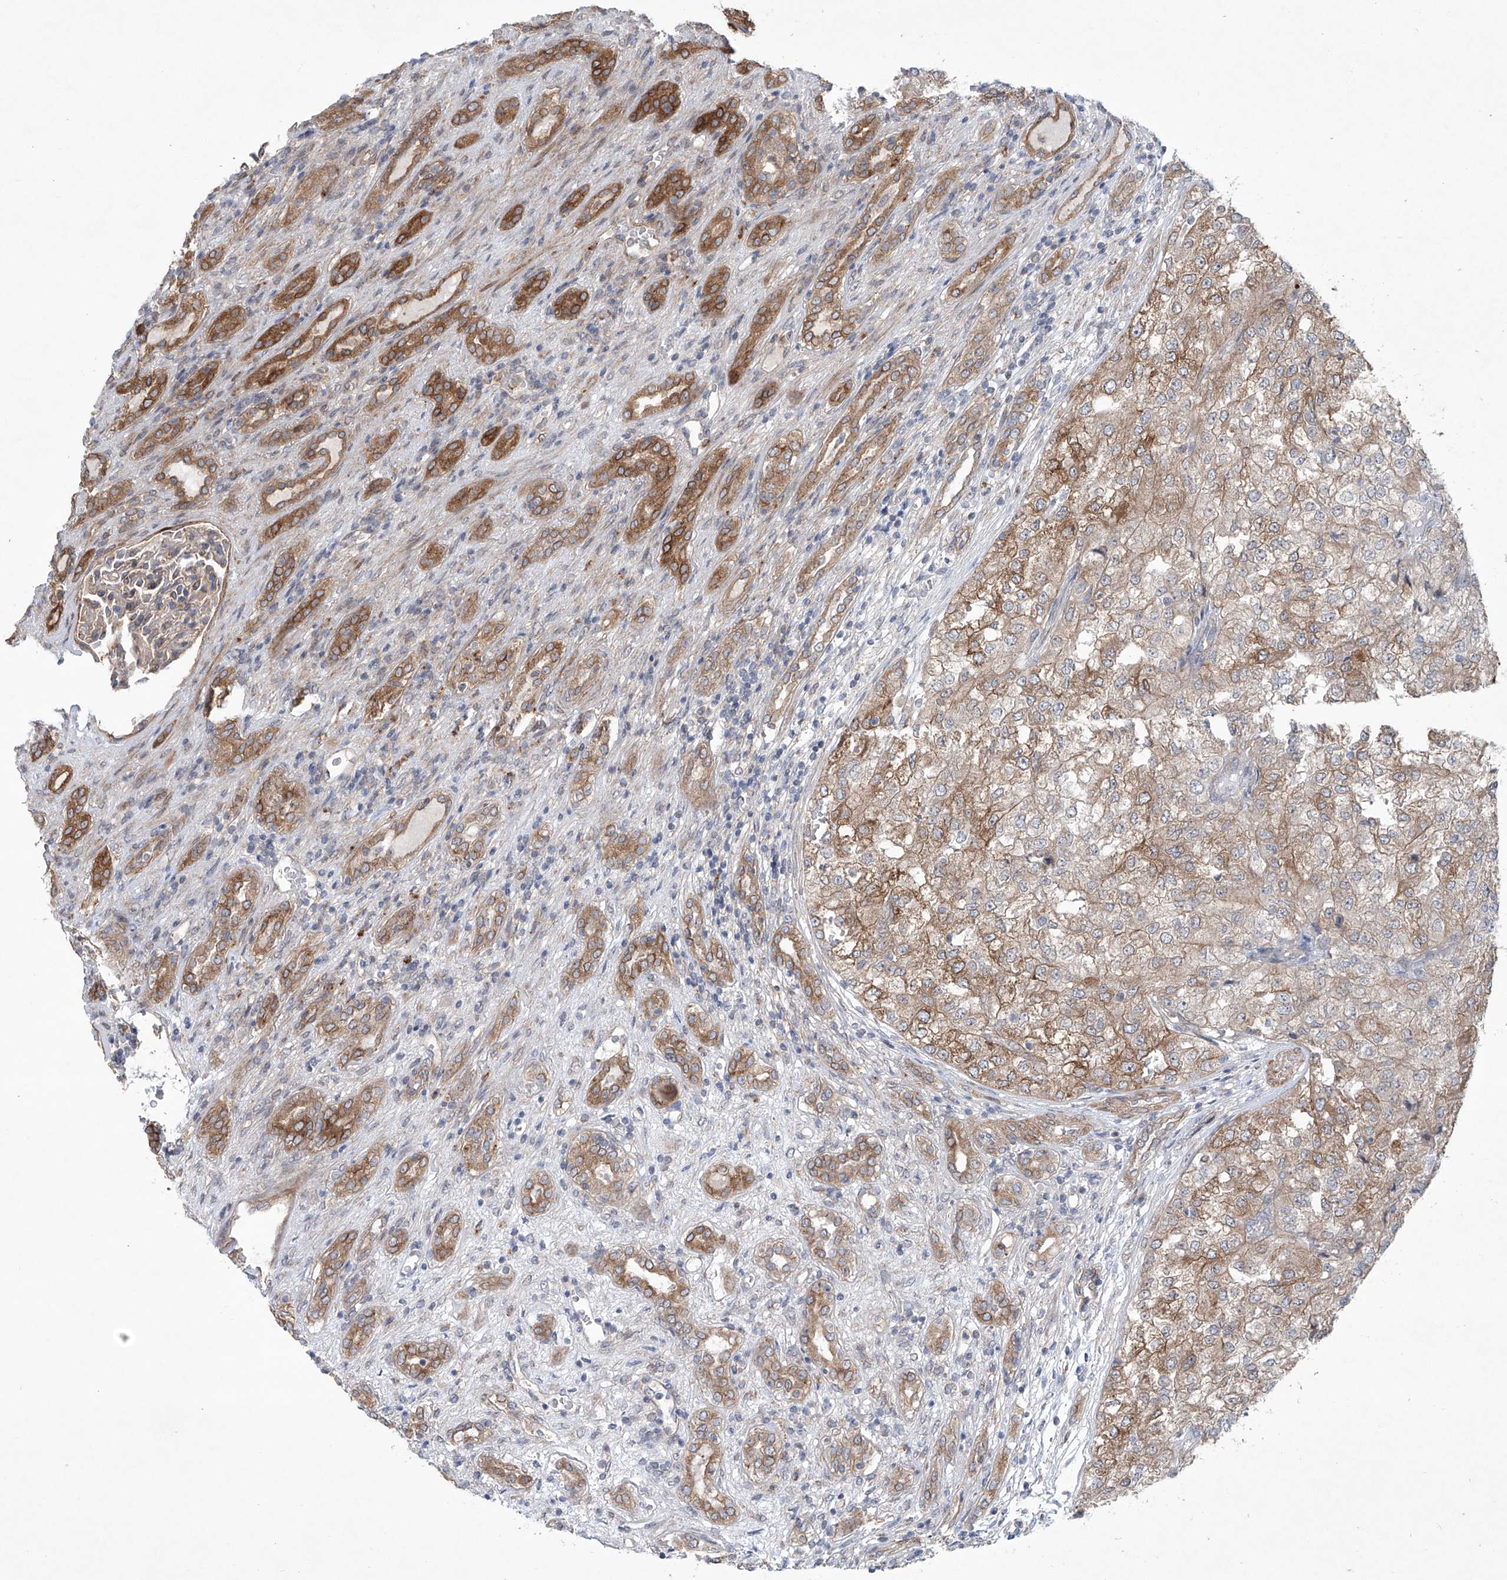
{"staining": {"intensity": "moderate", "quantity": "25%-75%", "location": "cytoplasmic/membranous"}, "tissue": "renal cancer", "cell_type": "Tumor cells", "image_type": "cancer", "snomed": [{"axis": "morphology", "description": "Adenocarcinoma, NOS"}, {"axis": "topography", "description": "Kidney"}], "caption": "Protein expression analysis of human renal cancer (adenocarcinoma) reveals moderate cytoplasmic/membranous positivity in approximately 25%-75% of tumor cells.", "gene": "KLC4", "patient": {"sex": "female", "age": 54}}